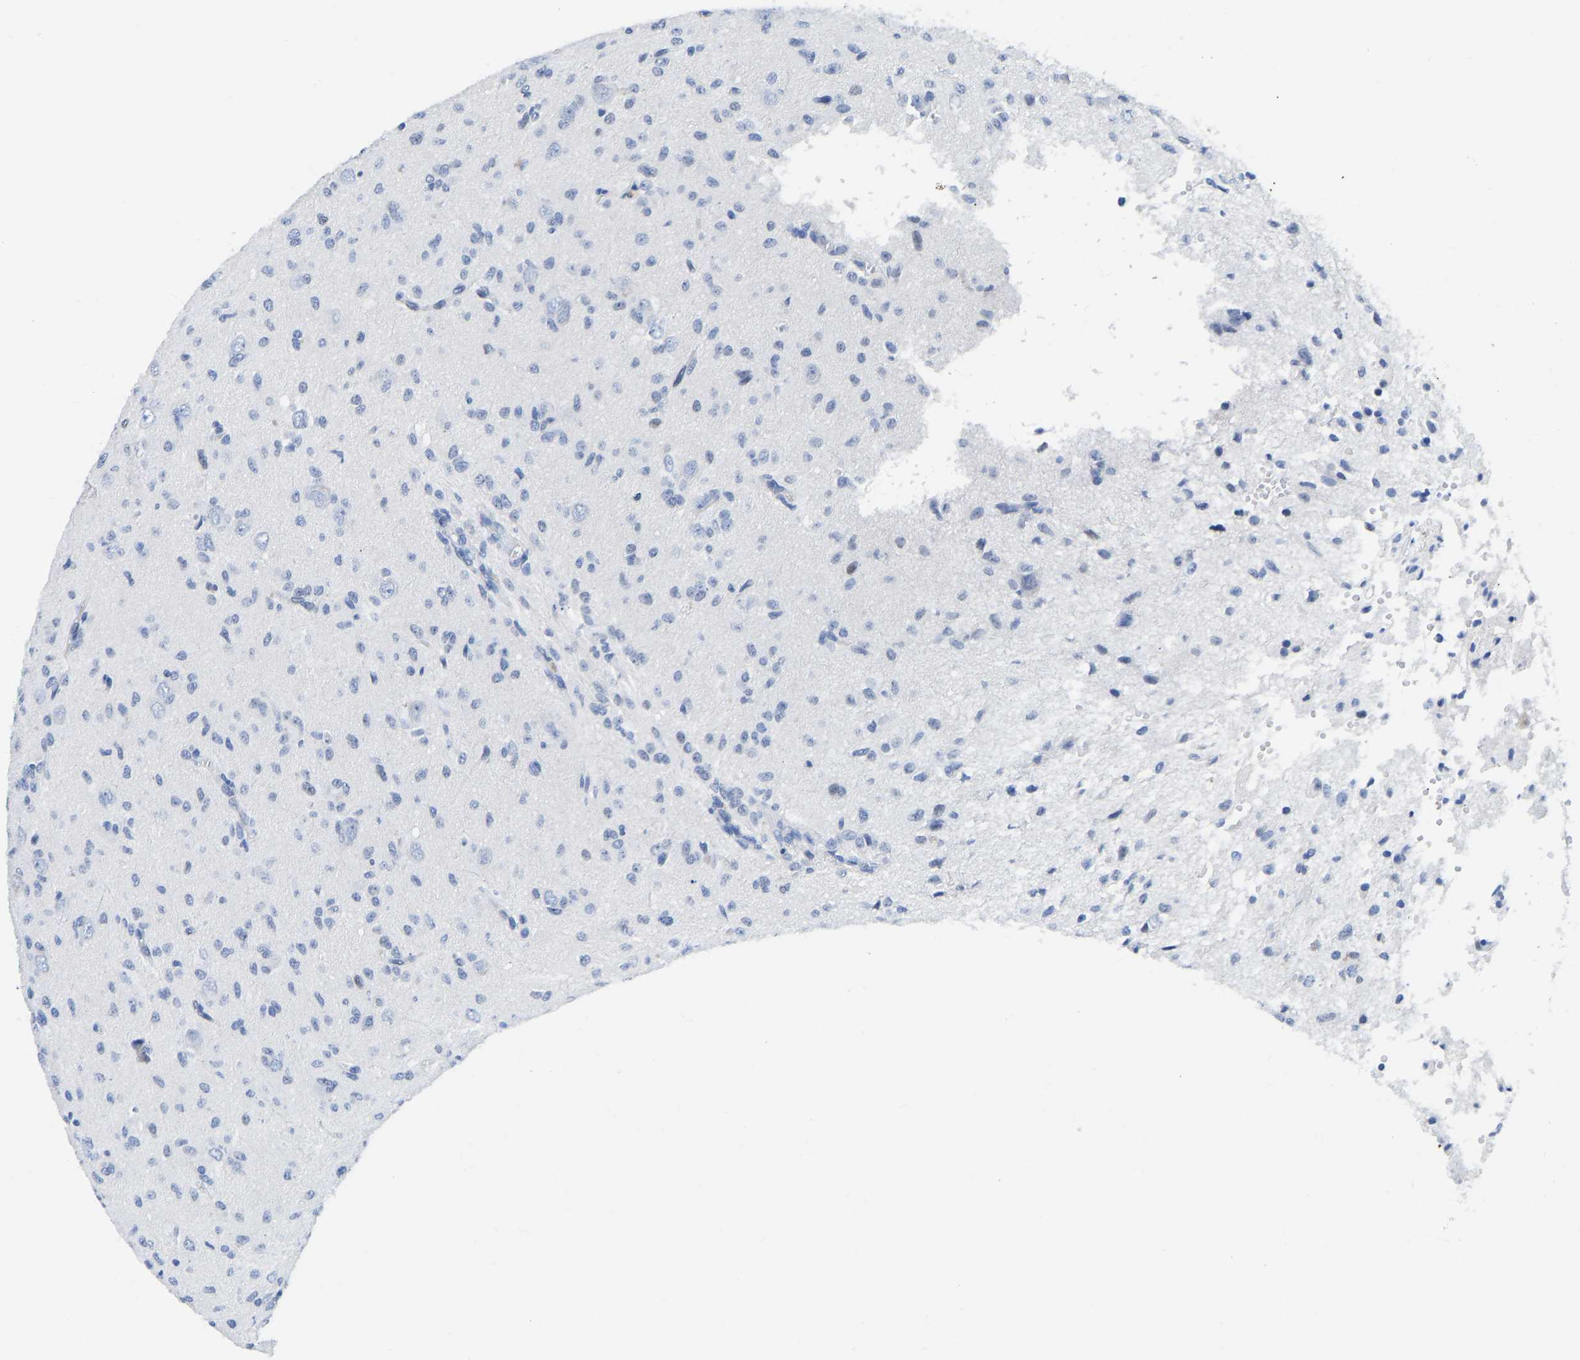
{"staining": {"intensity": "negative", "quantity": "none", "location": "none"}, "tissue": "glioma", "cell_type": "Tumor cells", "image_type": "cancer", "snomed": [{"axis": "morphology", "description": "Glioma, malignant, High grade"}, {"axis": "topography", "description": "Brain"}], "caption": "Immunohistochemical staining of glioma demonstrates no significant expression in tumor cells.", "gene": "TCF7", "patient": {"sex": "female", "age": 59}}